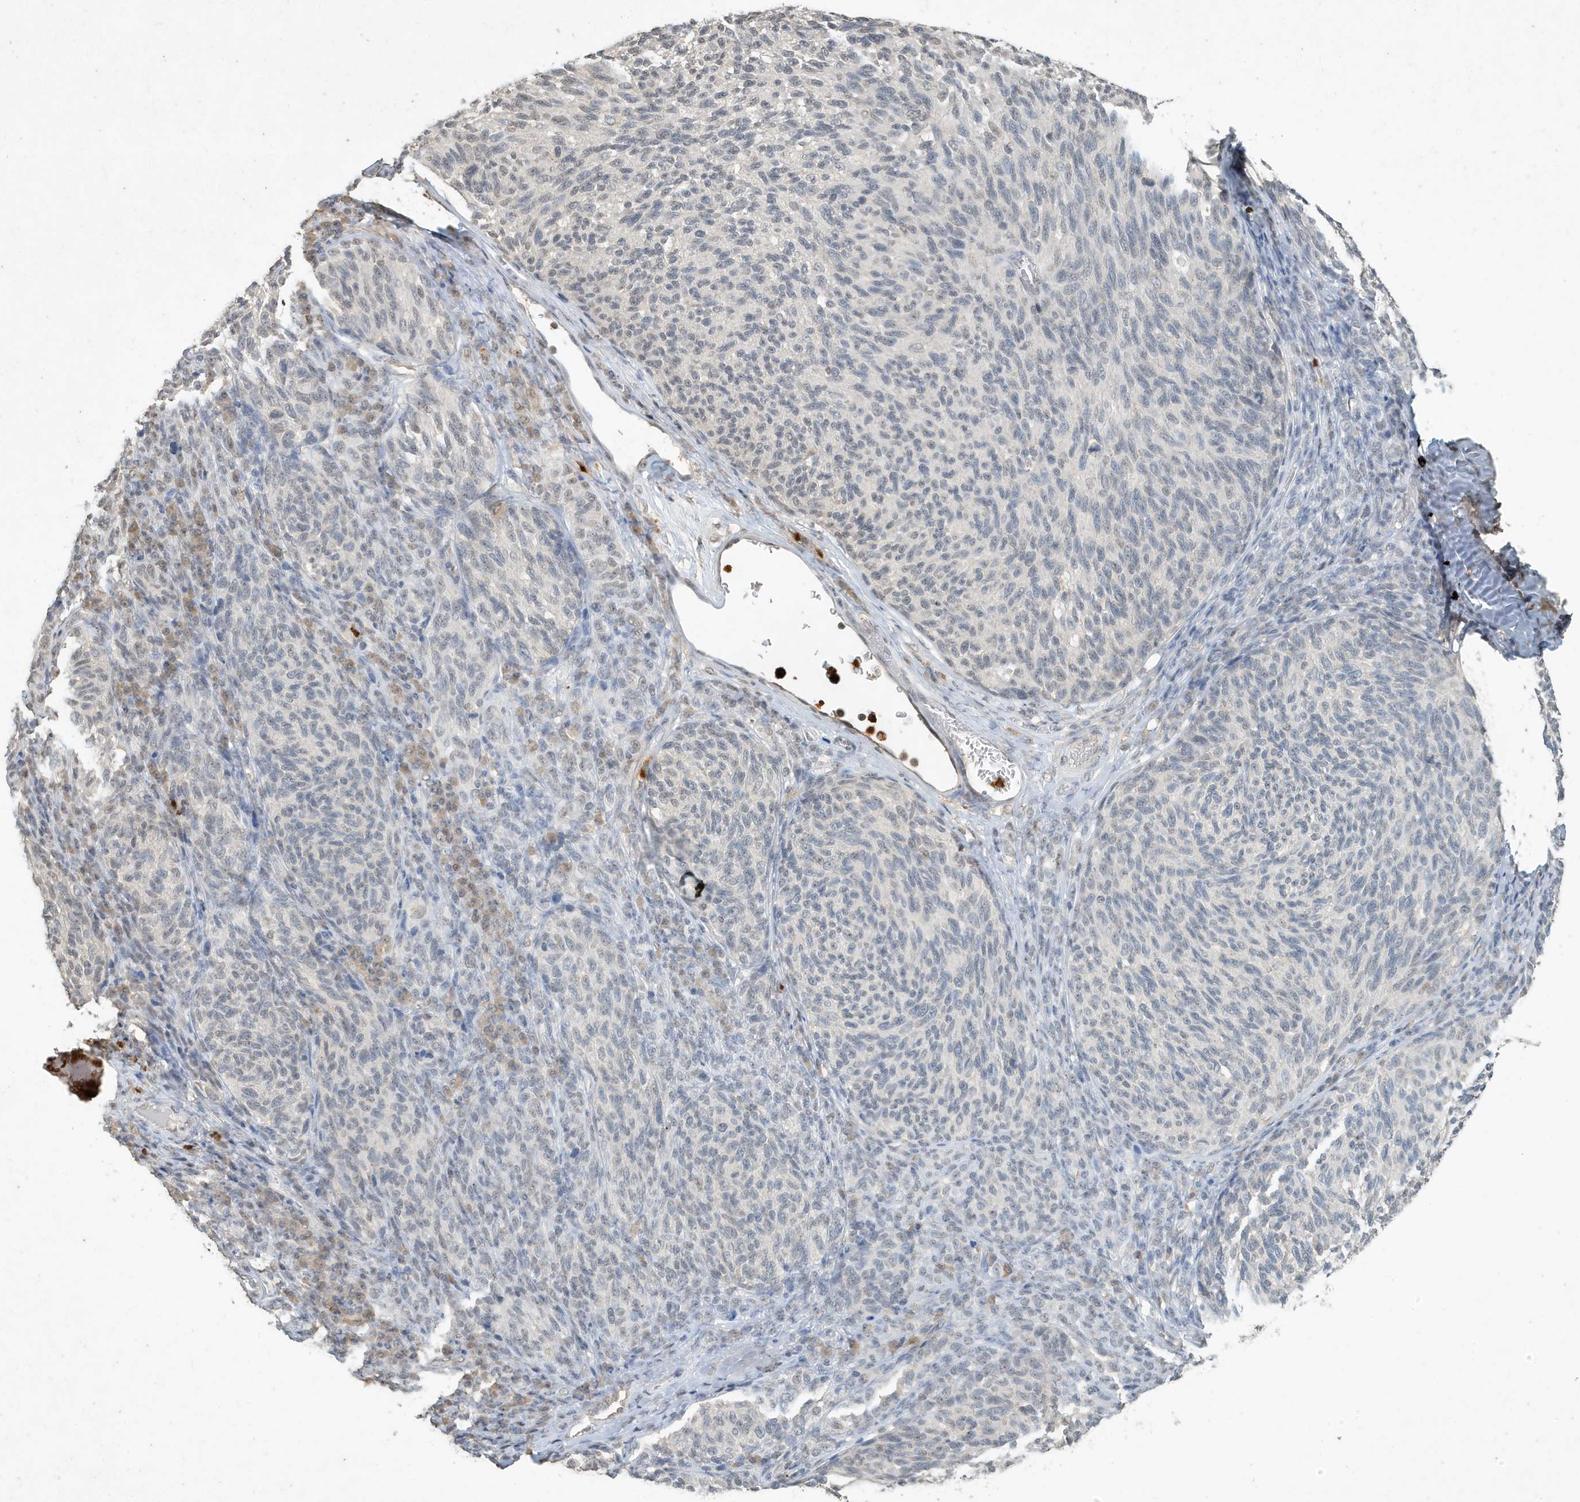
{"staining": {"intensity": "negative", "quantity": "none", "location": "none"}, "tissue": "melanoma", "cell_type": "Tumor cells", "image_type": "cancer", "snomed": [{"axis": "morphology", "description": "Malignant melanoma, NOS"}, {"axis": "topography", "description": "Skin"}], "caption": "Immunohistochemistry histopathology image of human melanoma stained for a protein (brown), which displays no positivity in tumor cells.", "gene": "DEFA1", "patient": {"sex": "female", "age": 73}}